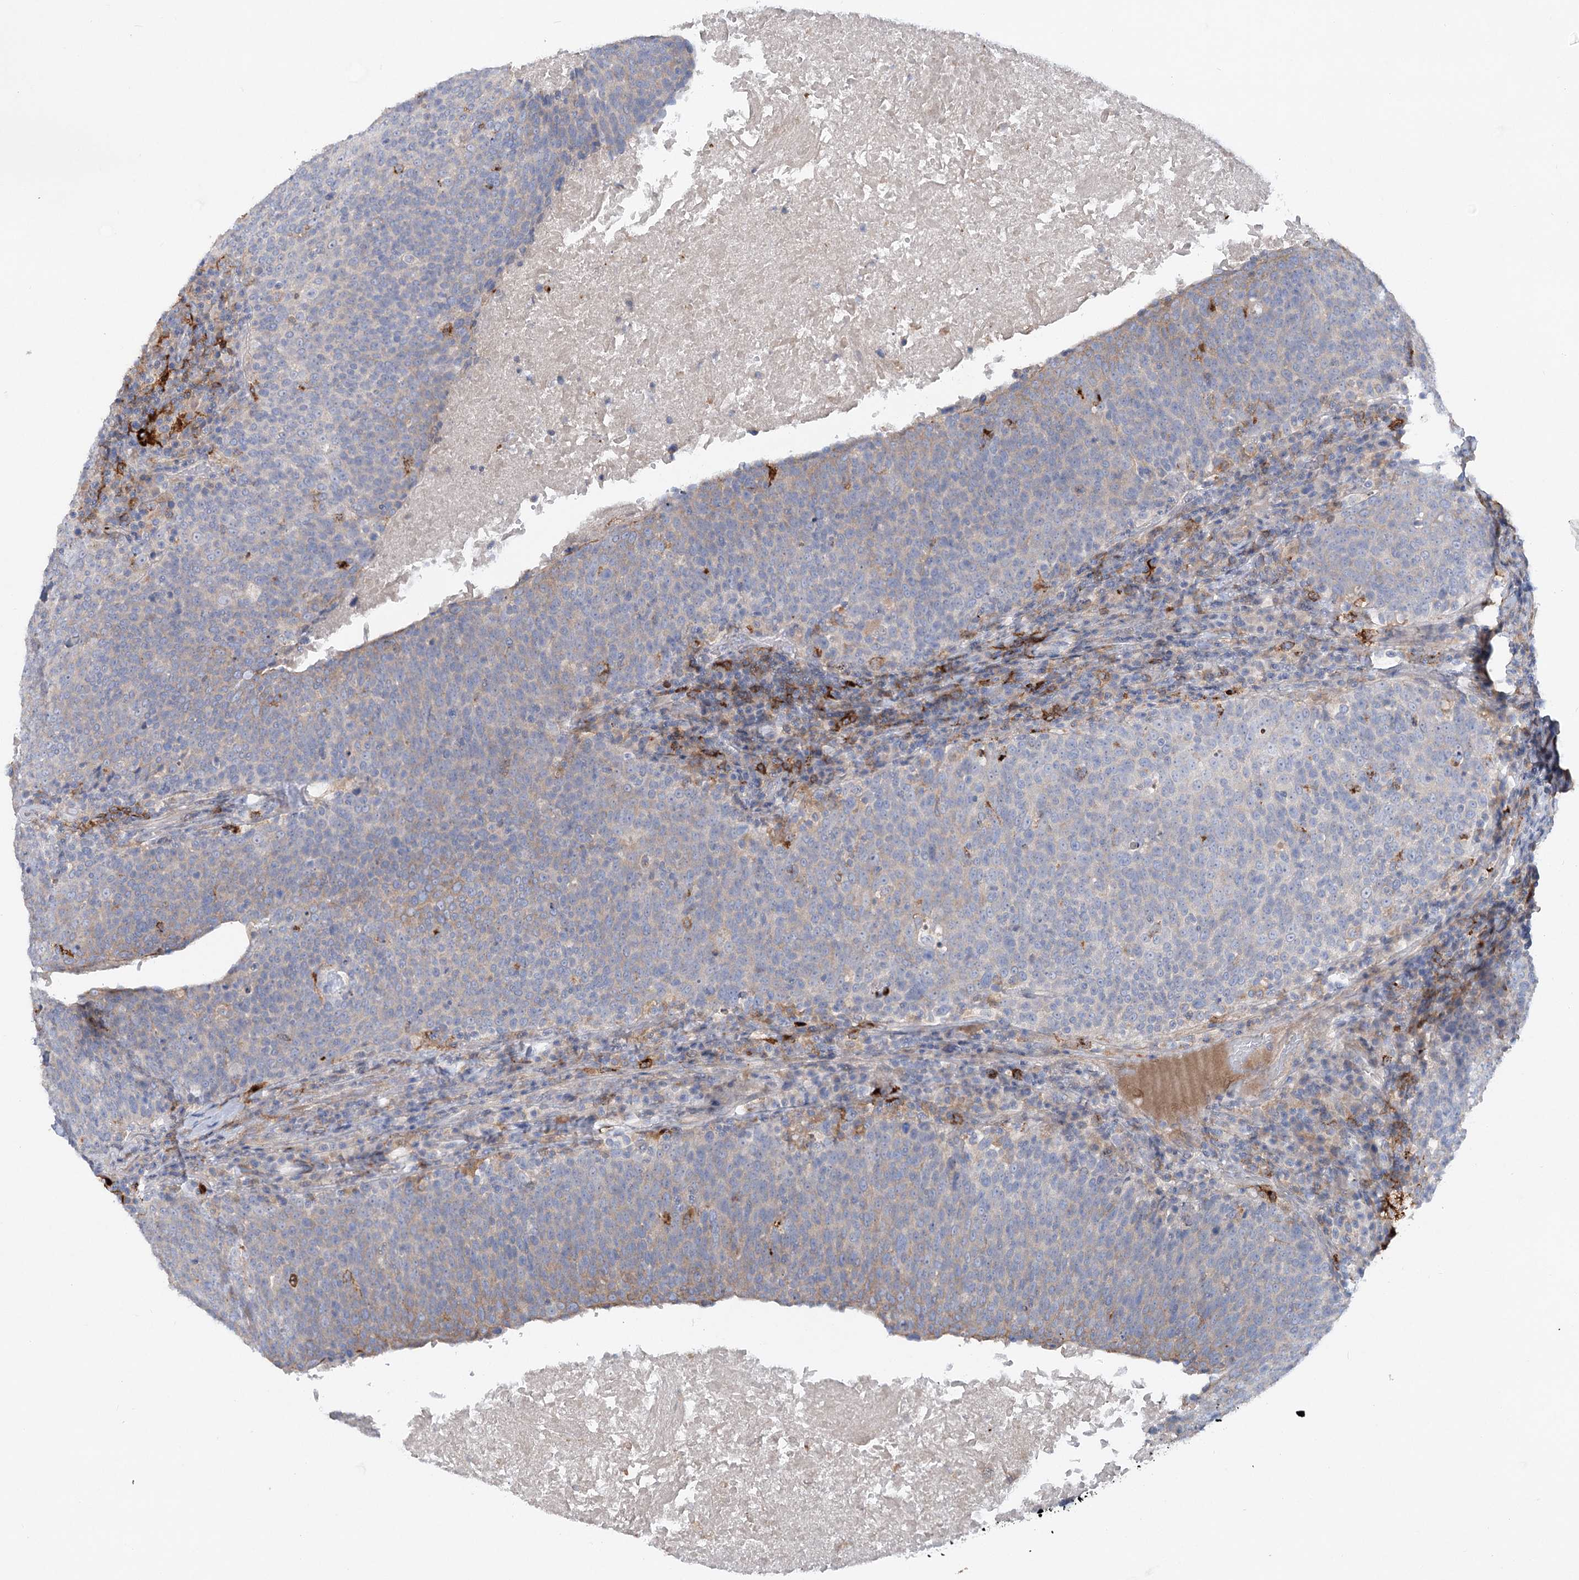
{"staining": {"intensity": "negative", "quantity": "none", "location": "none"}, "tissue": "head and neck cancer", "cell_type": "Tumor cells", "image_type": "cancer", "snomed": [{"axis": "morphology", "description": "Squamous cell carcinoma, NOS"}, {"axis": "morphology", "description": "Squamous cell carcinoma, metastatic, NOS"}, {"axis": "topography", "description": "Lymph node"}, {"axis": "topography", "description": "Head-Neck"}], "caption": "The image reveals no staining of tumor cells in head and neck cancer (metastatic squamous cell carcinoma).", "gene": "SCN11A", "patient": {"sex": "male", "age": 62}}